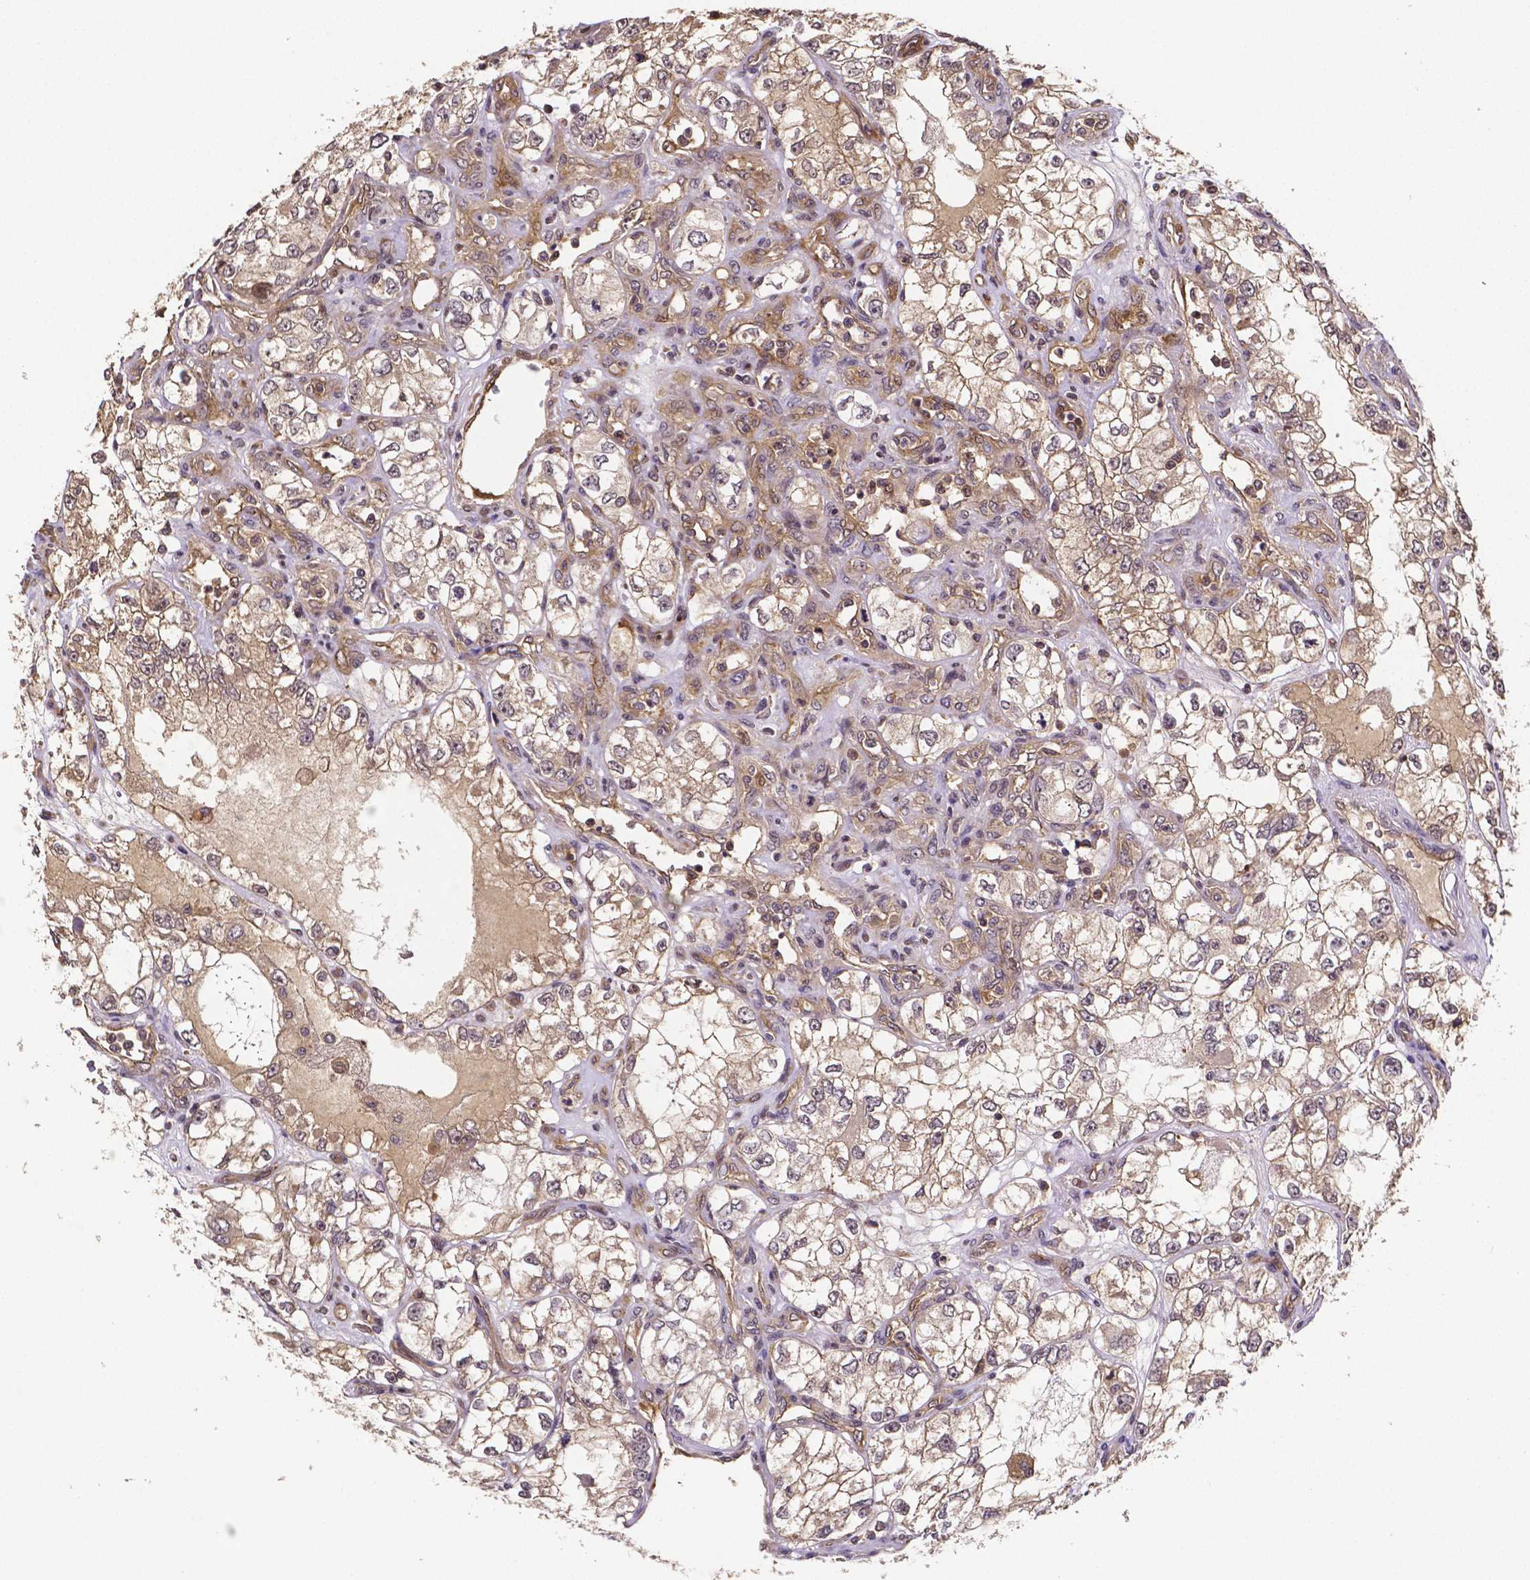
{"staining": {"intensity": "weak", "quantity": "25%-75%", "location": "cytoplasmic/membranous"}, "tissue": "renal cancer", "cell_type": "Tumor cells", "image_type": "cancer", "snomed": [{"axis": "morphology", "description": "Adenocarcinoma, NOS"}, {"axis": "topography", "description": "Kidney"}], "caption": "Approximately 25%-75% of tumor cells in human renal cancer show weak cytoplasmic/membranous protein positivity as visualized by brown immunohistochemical staining.", "gene": "RNF123", "patient": {"sex": "female", "age": 59}}